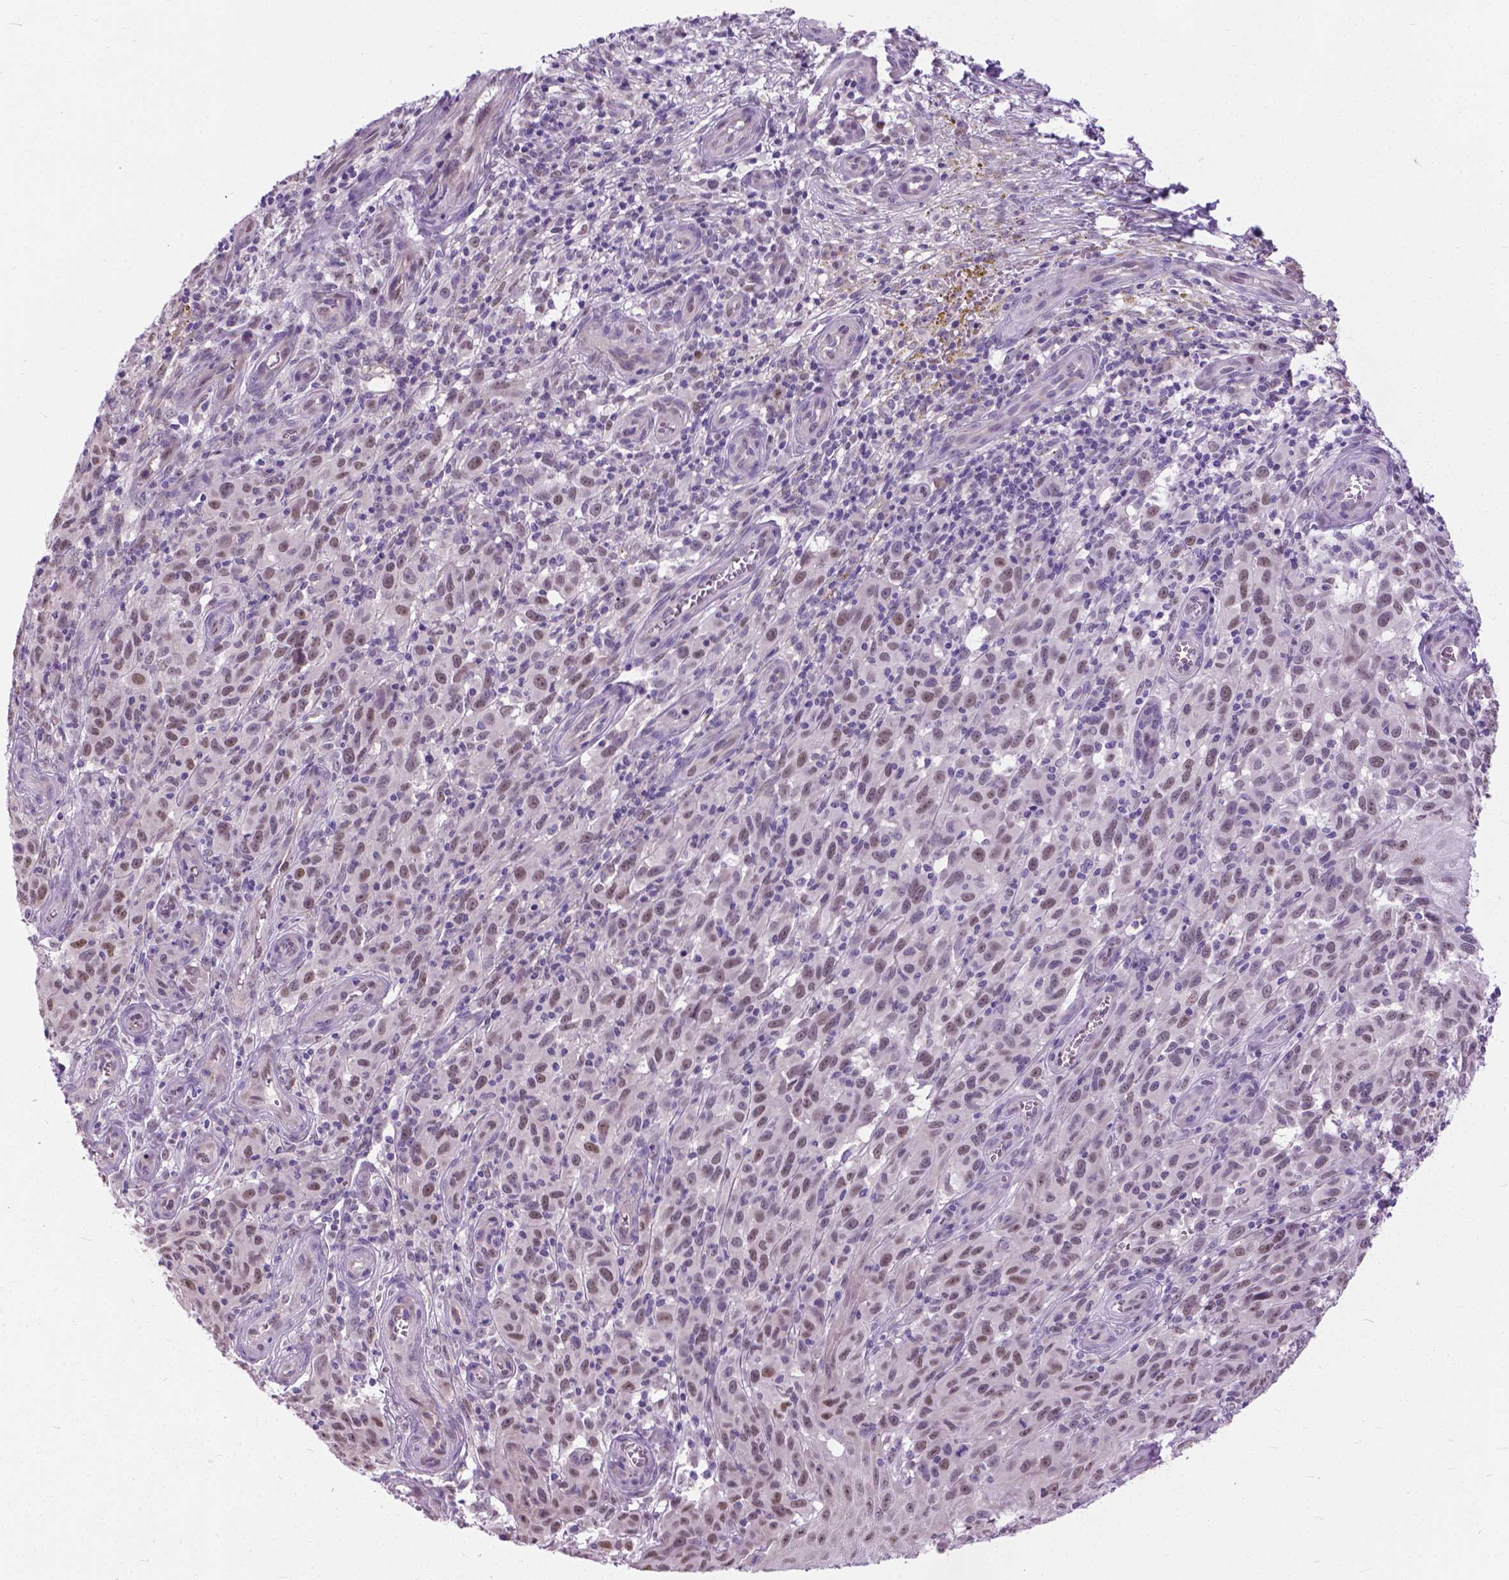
{"staining": {"intensity": "moderate", "quantity": ">75%", "location": "nuclear"}, "tissue": "melanoma", "cell_type": "Tumor cells", "image_type": "cancer", "snomed": [{"axis": "morphology", "description": "Malignant melanoma, NOS"}, {"axis": "topography", "description": "Skin"}], "caption": "Malignant melanoma stained with DAB (3,3'-diaminobenzidine) immunohistochemistry reveals medium levels of moderate nuclear expression in about >75% of tumor cells. (IHC, brightfield microscopy, high magnification).", "gene": "APCDD1L", "patient": {"sex": "female", "age": 53}}